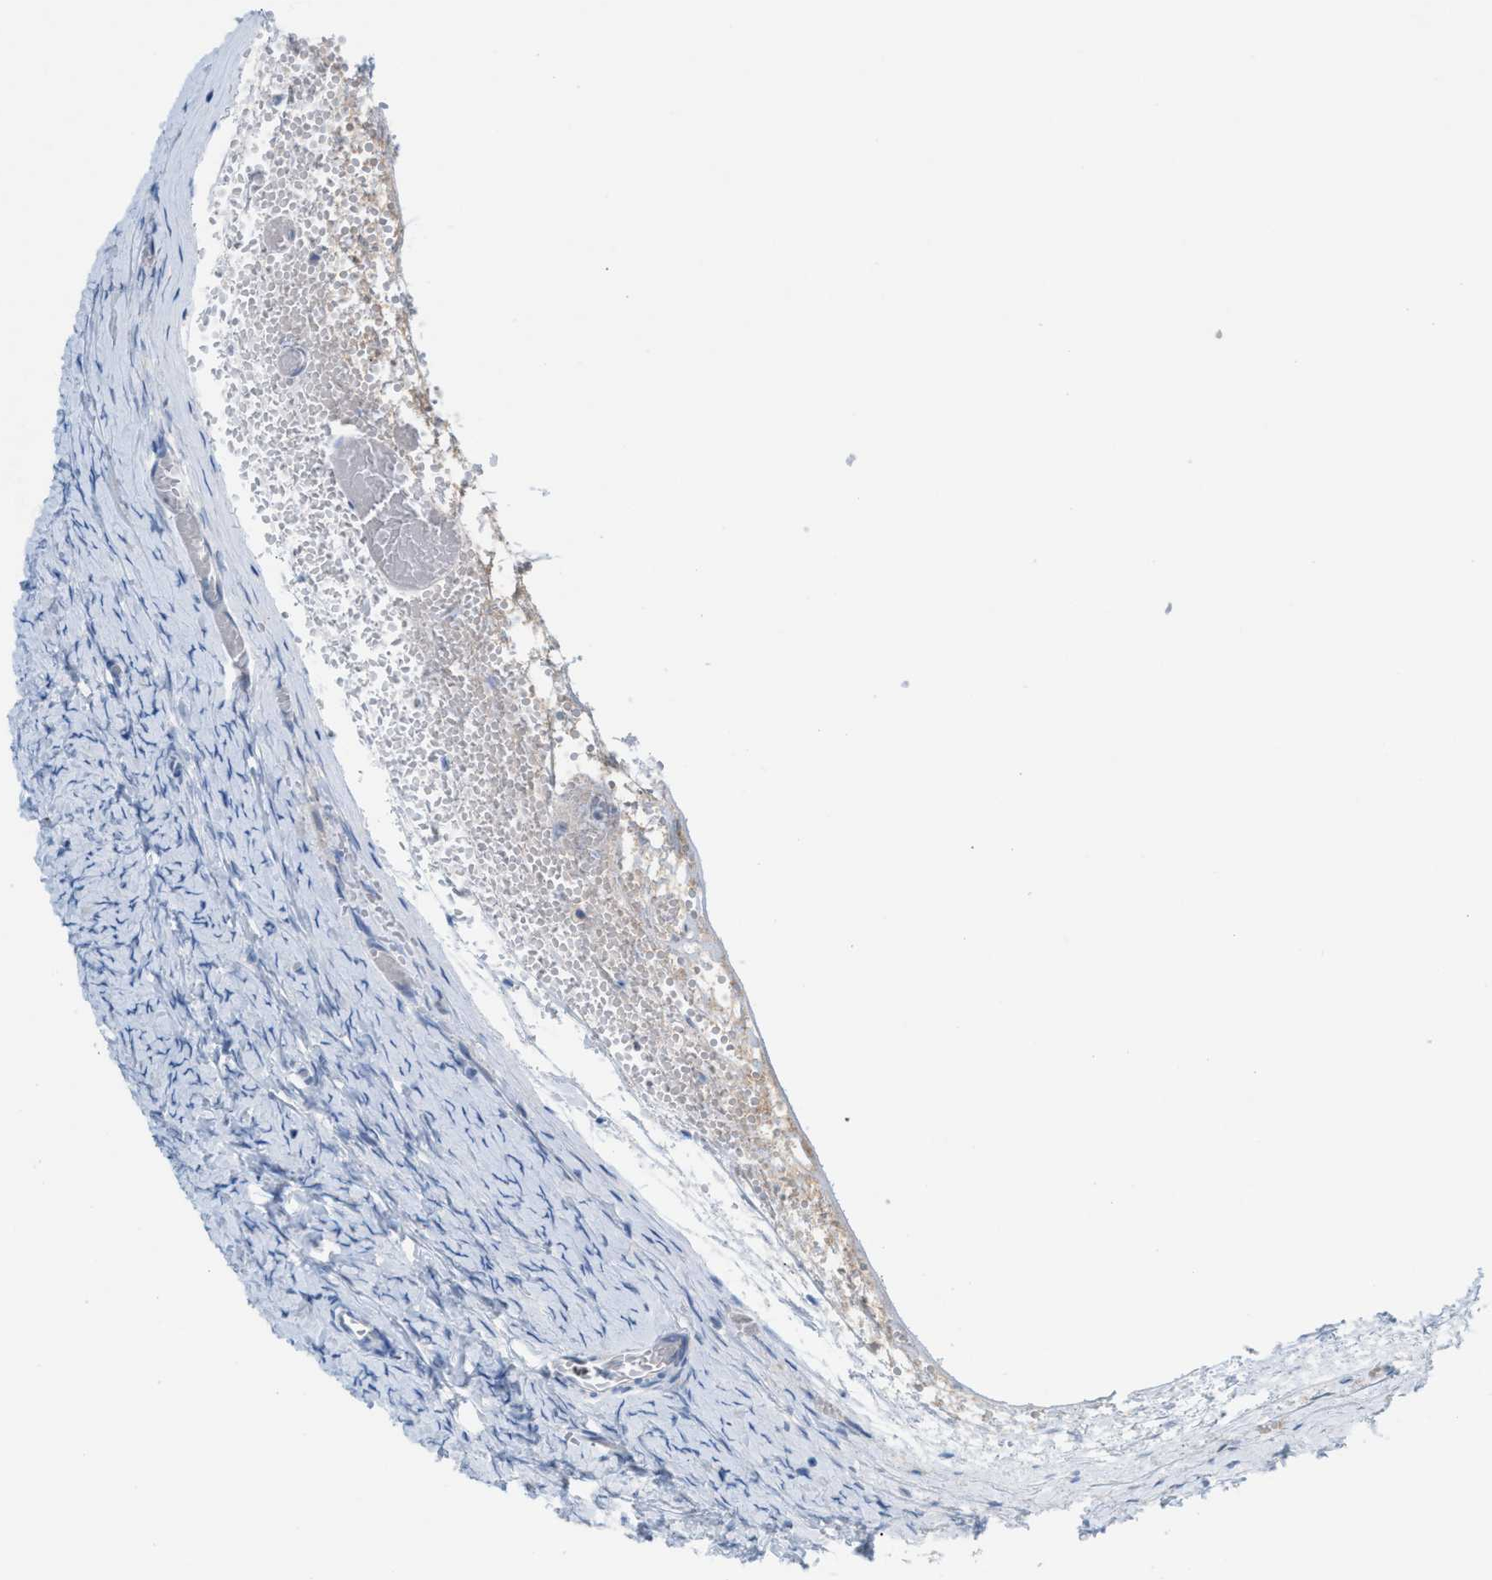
{"staining": {"intensity": "negative", "quantity": "none", "location": "none"}, "tissue": "ovary", "cell_type": "Ovarian stroma cells", "image_type": "normal", "snomed": [{"axis": "morphology", "description": "Normal tissue, NOS"}, {"axis": "topography", "description": "Ovary"}], "caption": "This is an immunohistochemistry (IHC) histopathology image of unremarkable human ovary. There is no positivity in ovarian stroma cells.", "gene": "PPM1D", "patient": {"sex": "female", "age": 27}}